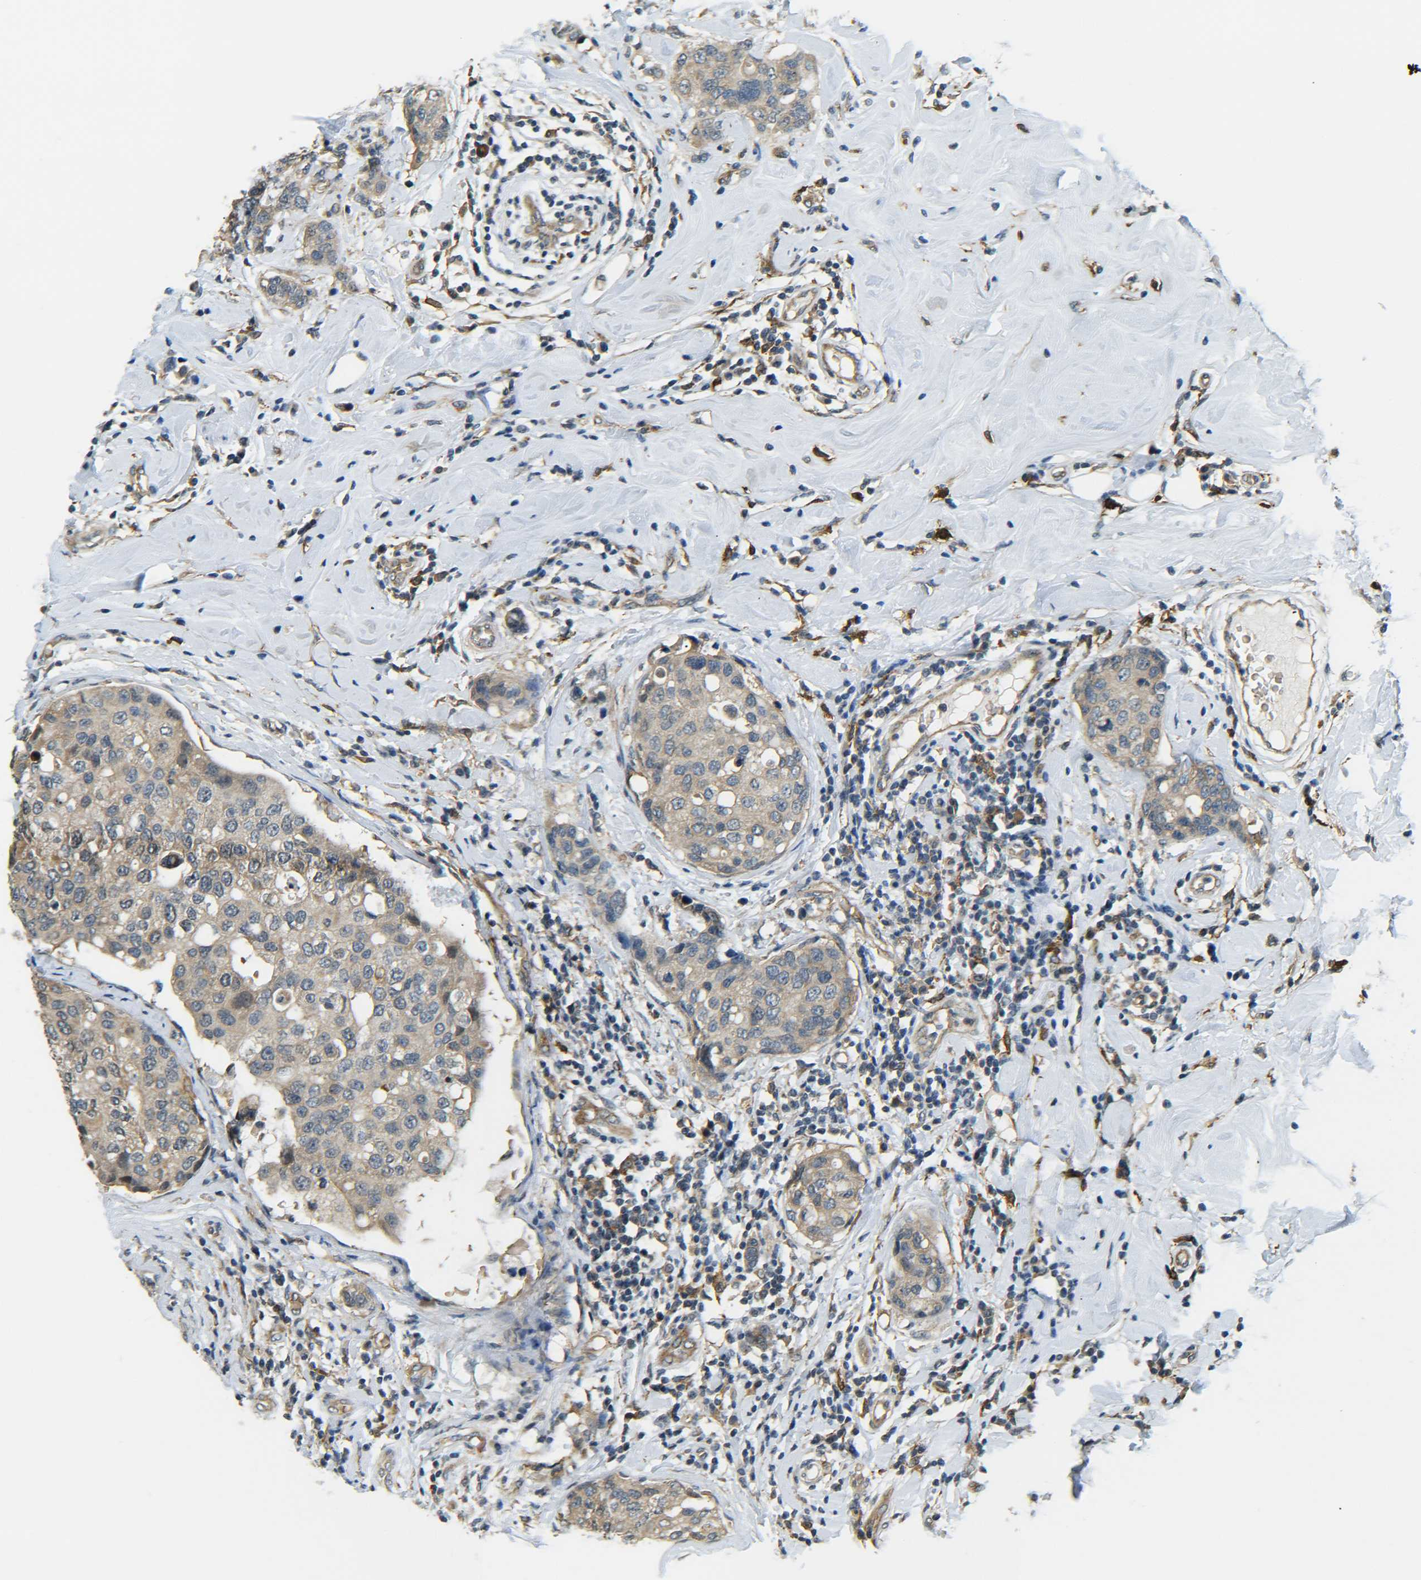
{"staining": {"intensity": "moderate", "quantity": ">75%", "location": "cytoplasmic/membranous"}, "tissue": "breast cancer", "cell_type": "Tumor cells", "image_type": "cancer", "snomed": [{"axis": "morphology", "description": "Duct carcinoma"}, {"axis": "topography", "description": "Breast"}], "caption": "Immunohistochemistry (IHC) image of neoplastic tissue: human breast intraductal carcinoma stained using immunohistochemistry (IHC) reveals medium levels of moderate protein expression localized specifically in the cytoplasmic/membranous of tumor cells, appearing as a cytoplasmic/membranous brown color.", "gene": "DAB2", "patient": {"sex": "female", "age": 27}}